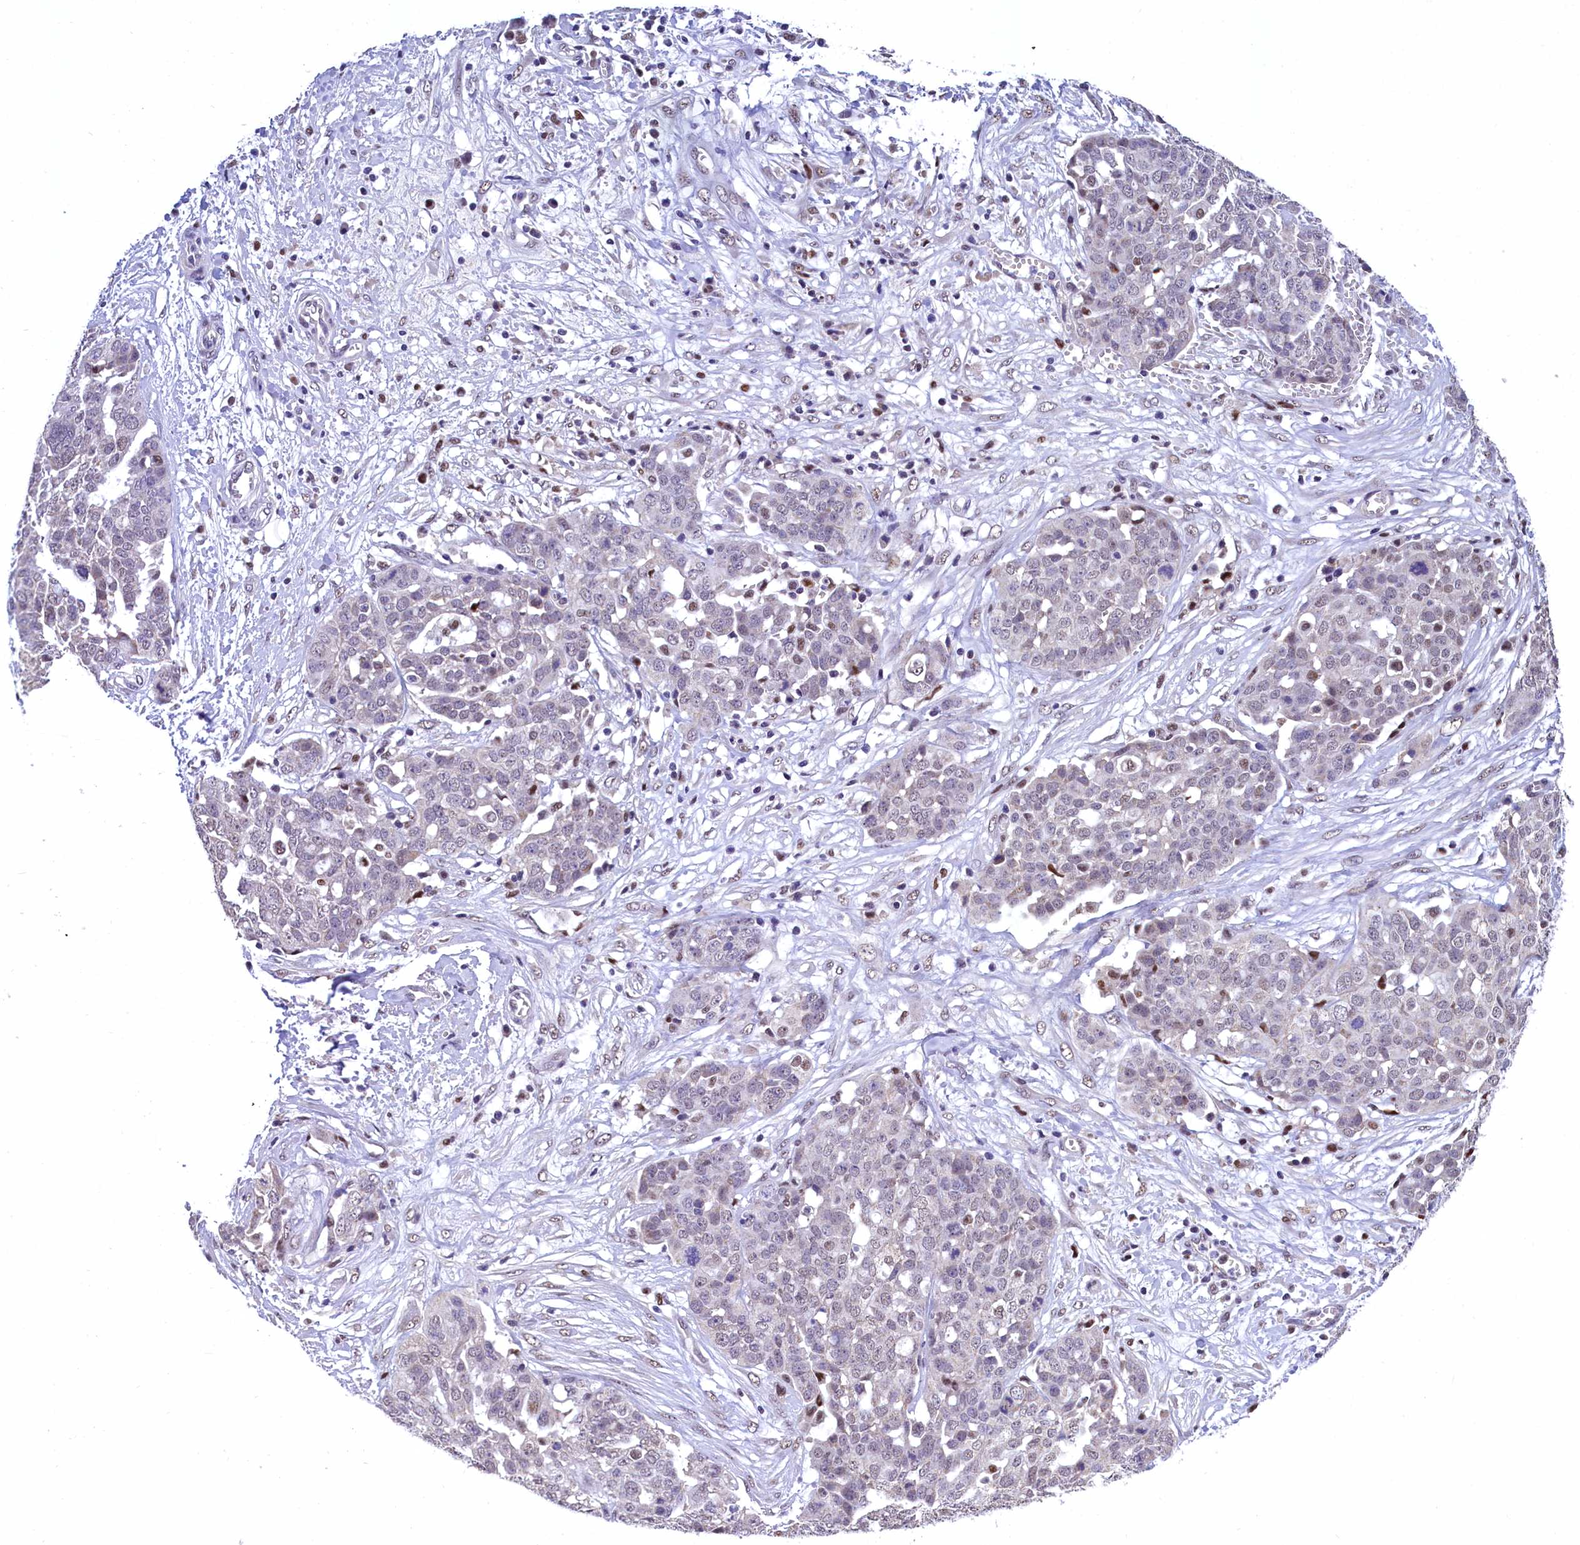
{"staining": {"intensity": "weak", "quantity": "<25%", "location": "nuclear"}, "tissue": "ovarian cancer", "cell_type": "Tumor cells", "image_type": "cancer", "snomed": [{"axis": "morphology", "description": "Cystadenocarcinoma, serous, NOS"}, {"axis": "topography", "description": "Soft tissue"}, {"axis": "topography", "description": "Ovary"}], "caption": "There is no significant staining in tumor cells of ovarian serous cystadenocarcinoma.", "gene": "HECTD4", "patient": {"sex": "female", "age": 57}}